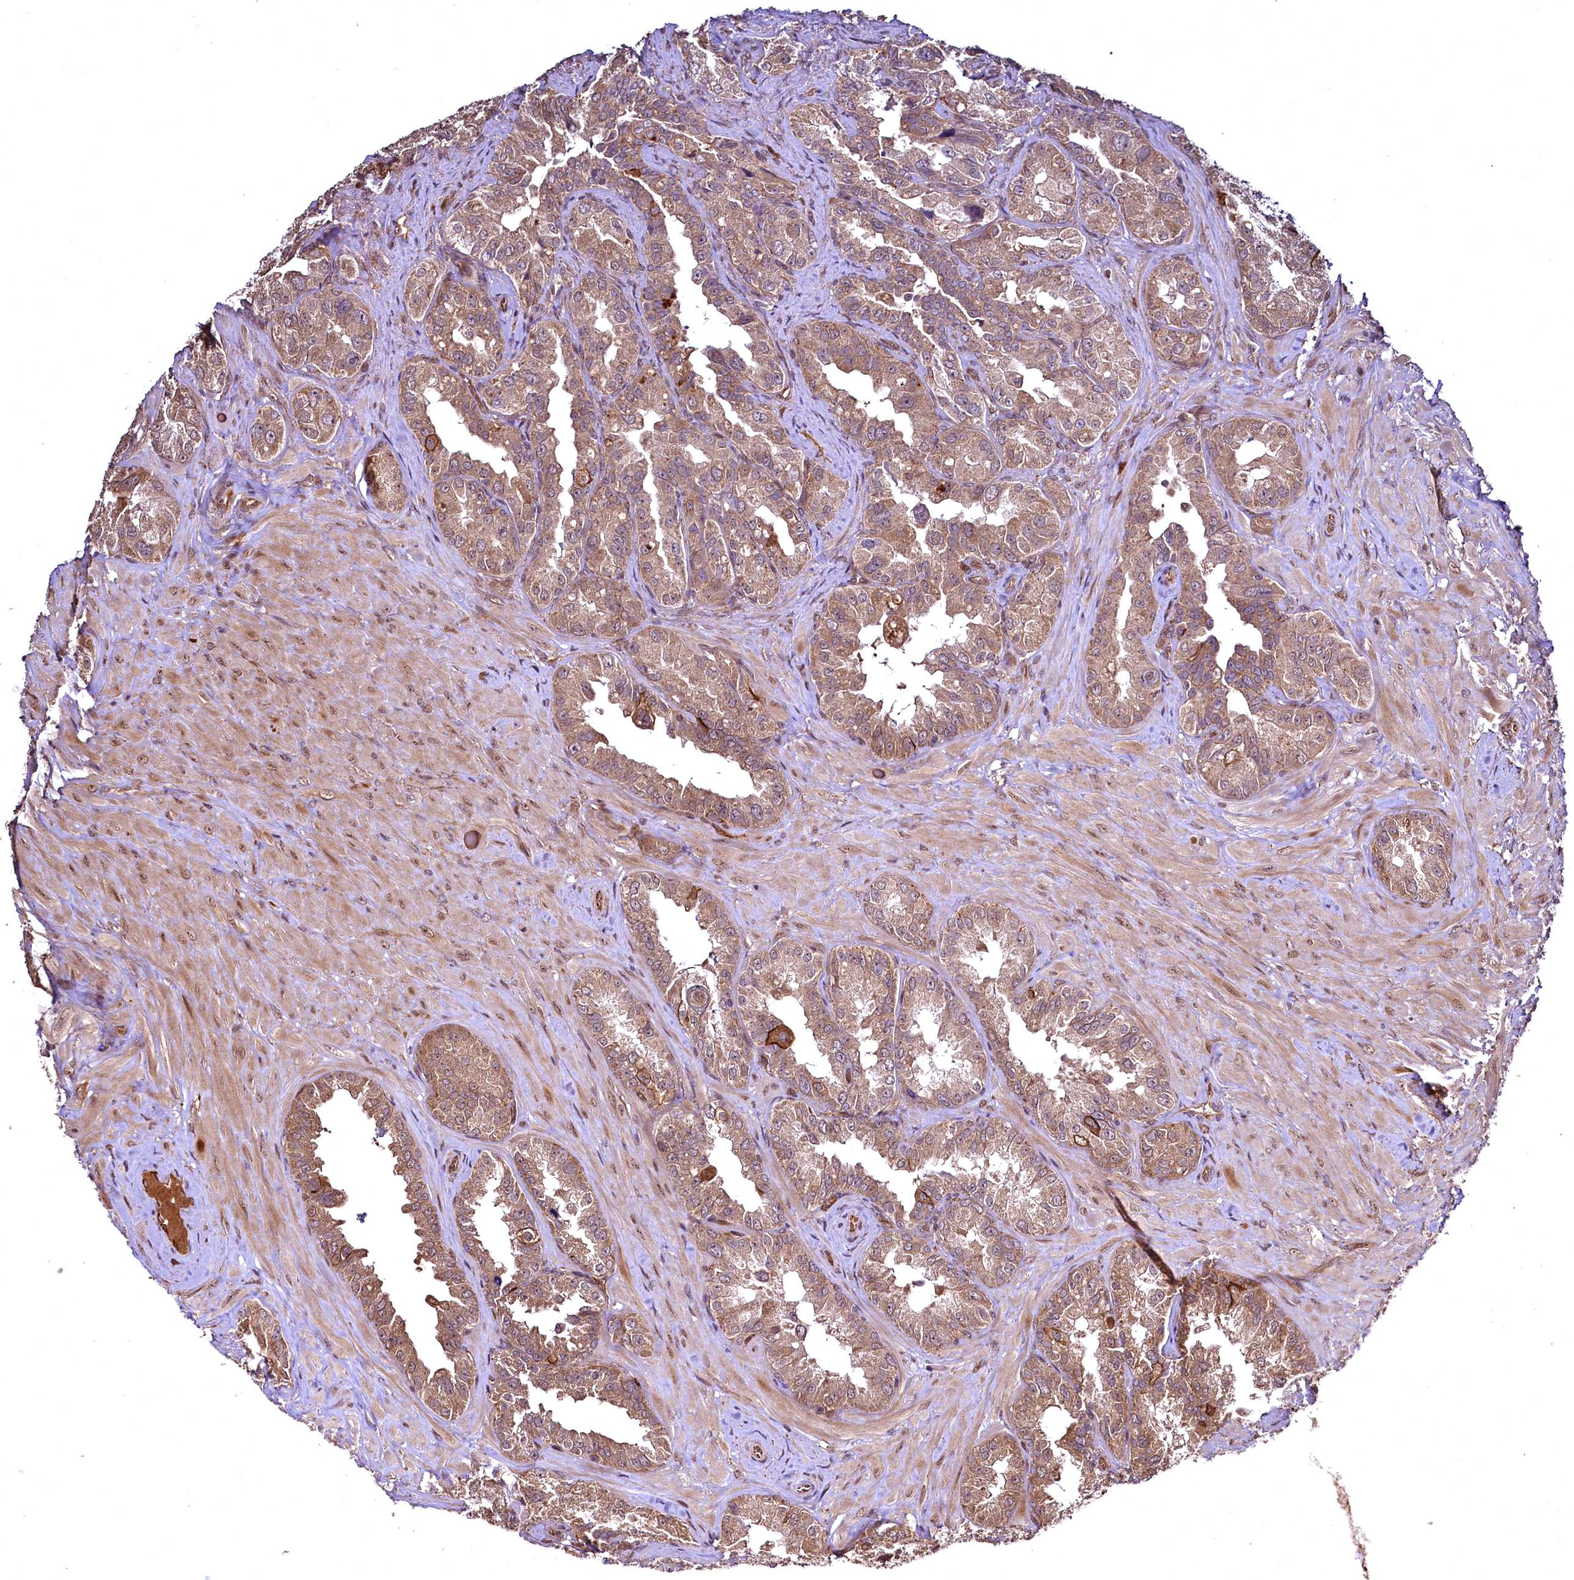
{"staining": {"intensity": "moderate", "quantity": ">75%", "location": "cytoplasmic/membranous"}, "tissue": "seminal vesicle", "cell_type": "Glandular cells", "image_type": "normal", "snomed": [{"axis": "morphology", "description": "Normal tissue, NOS"}, {"axis": "topography", "description": "Seminal veicle"}, {"axis": "topography", "description": "Peripheral nerve tissue"}], "caption": "Seminal vesicle stained with DAB IHC reveals medium levels of moderate cytoplasmic/membranous positivity in about >75% of glandular cells. The staining was performed using DAB to visualize the protein expression in brown, while the nuclei were stained in blue with hematoxylin (Magnification: 20x).", "gene": "TBCEL", "patient": {"sex": "male", "age": 67}}